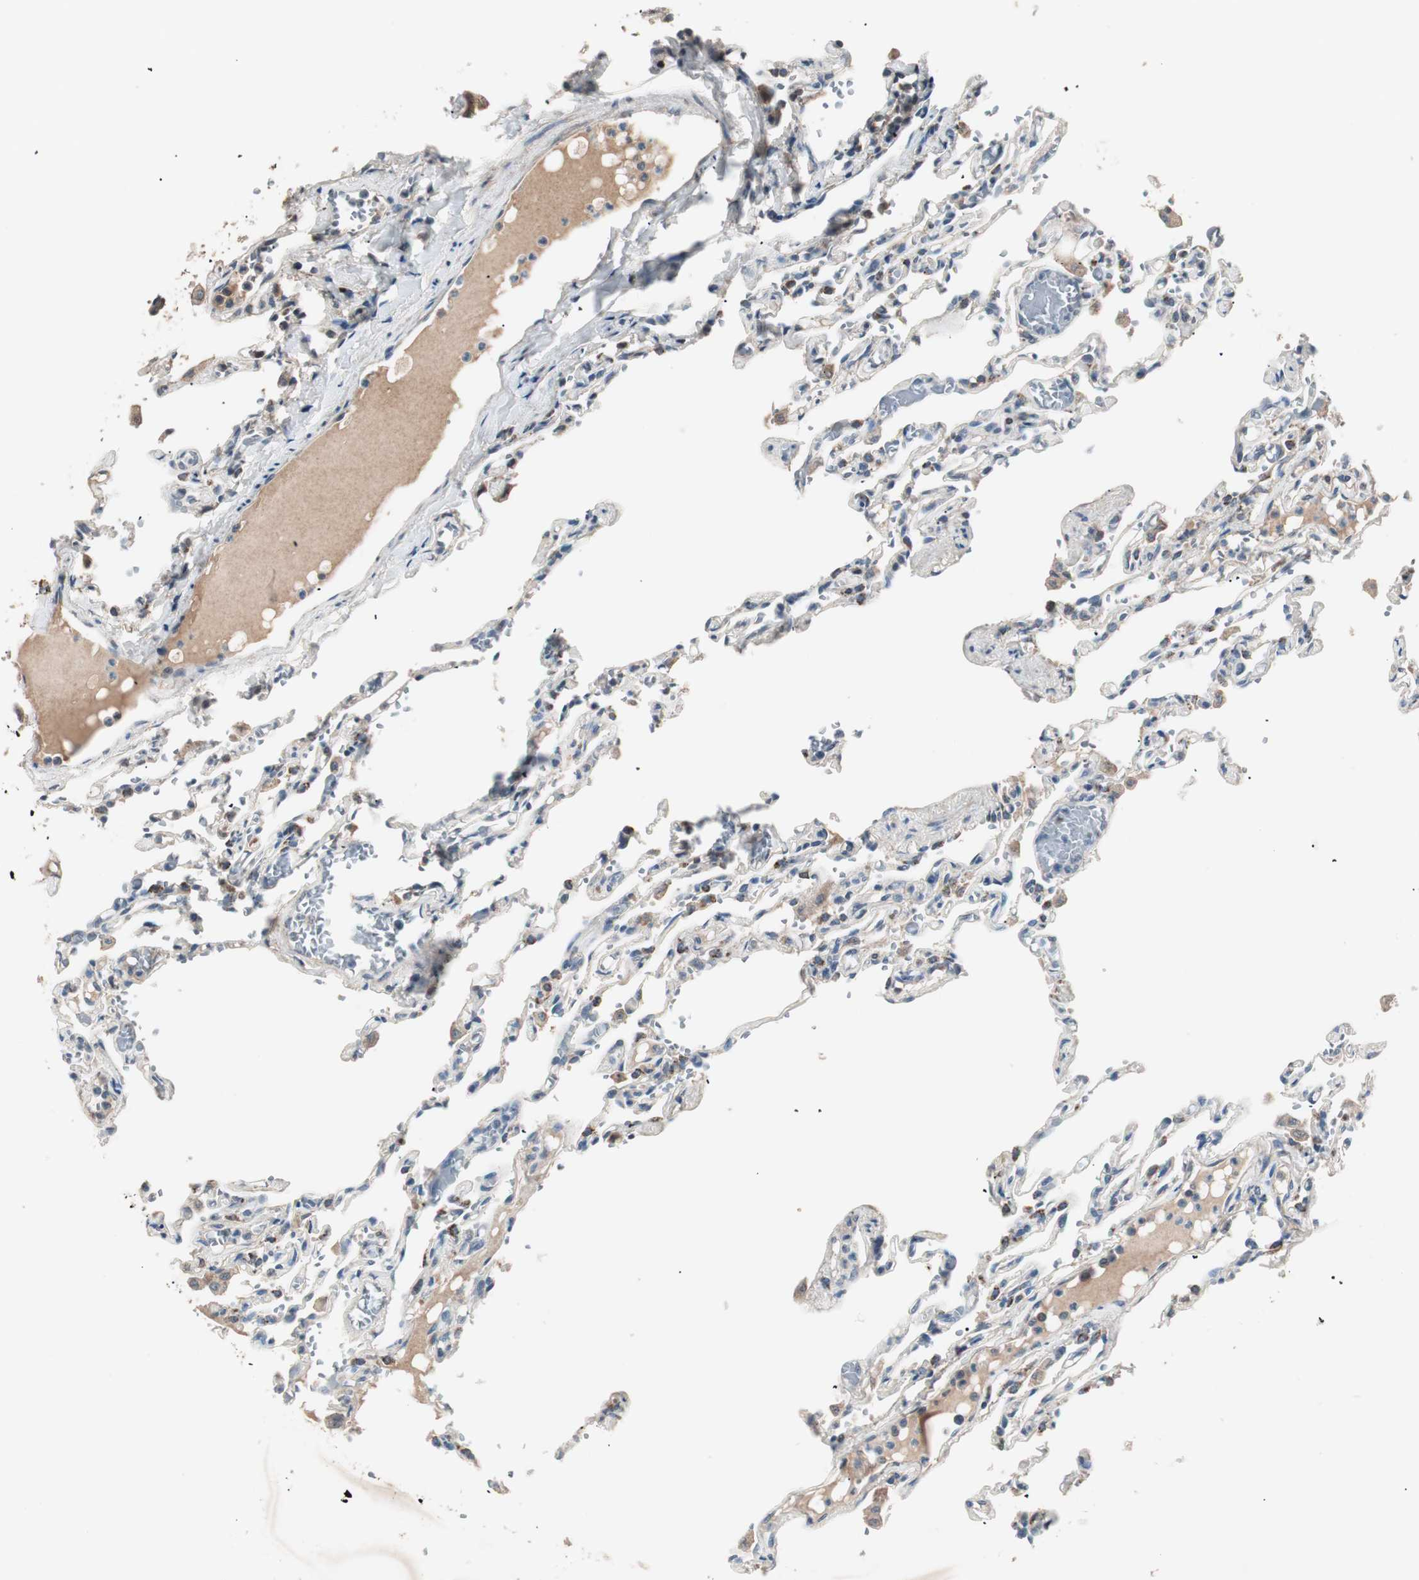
{"staining": {"intensity": "moderate", "quantity": "25%-75%", "location": "cytoplasmic/membranous"}, "tissue": "lung", "cell_type": "Alveolar cells", "image_type": "normal", "snomed": [{"axis": "morphology", "description": "Normal tissue, NOS"}, {"axis": "topography", "description": "Lung"}], "caption": "DAB immunohistochemical staining of normal human lung demonstrates moderate cytoplasmic/membranous protein positivity in about 25%-75% of alveolar cells. Using DAB (brown) and hematoxylin (blue) stains, captured at high magnification using brightfield microscopy.", "gene": "NFRKB", "patient": {"sex": "male", "age": 21}}